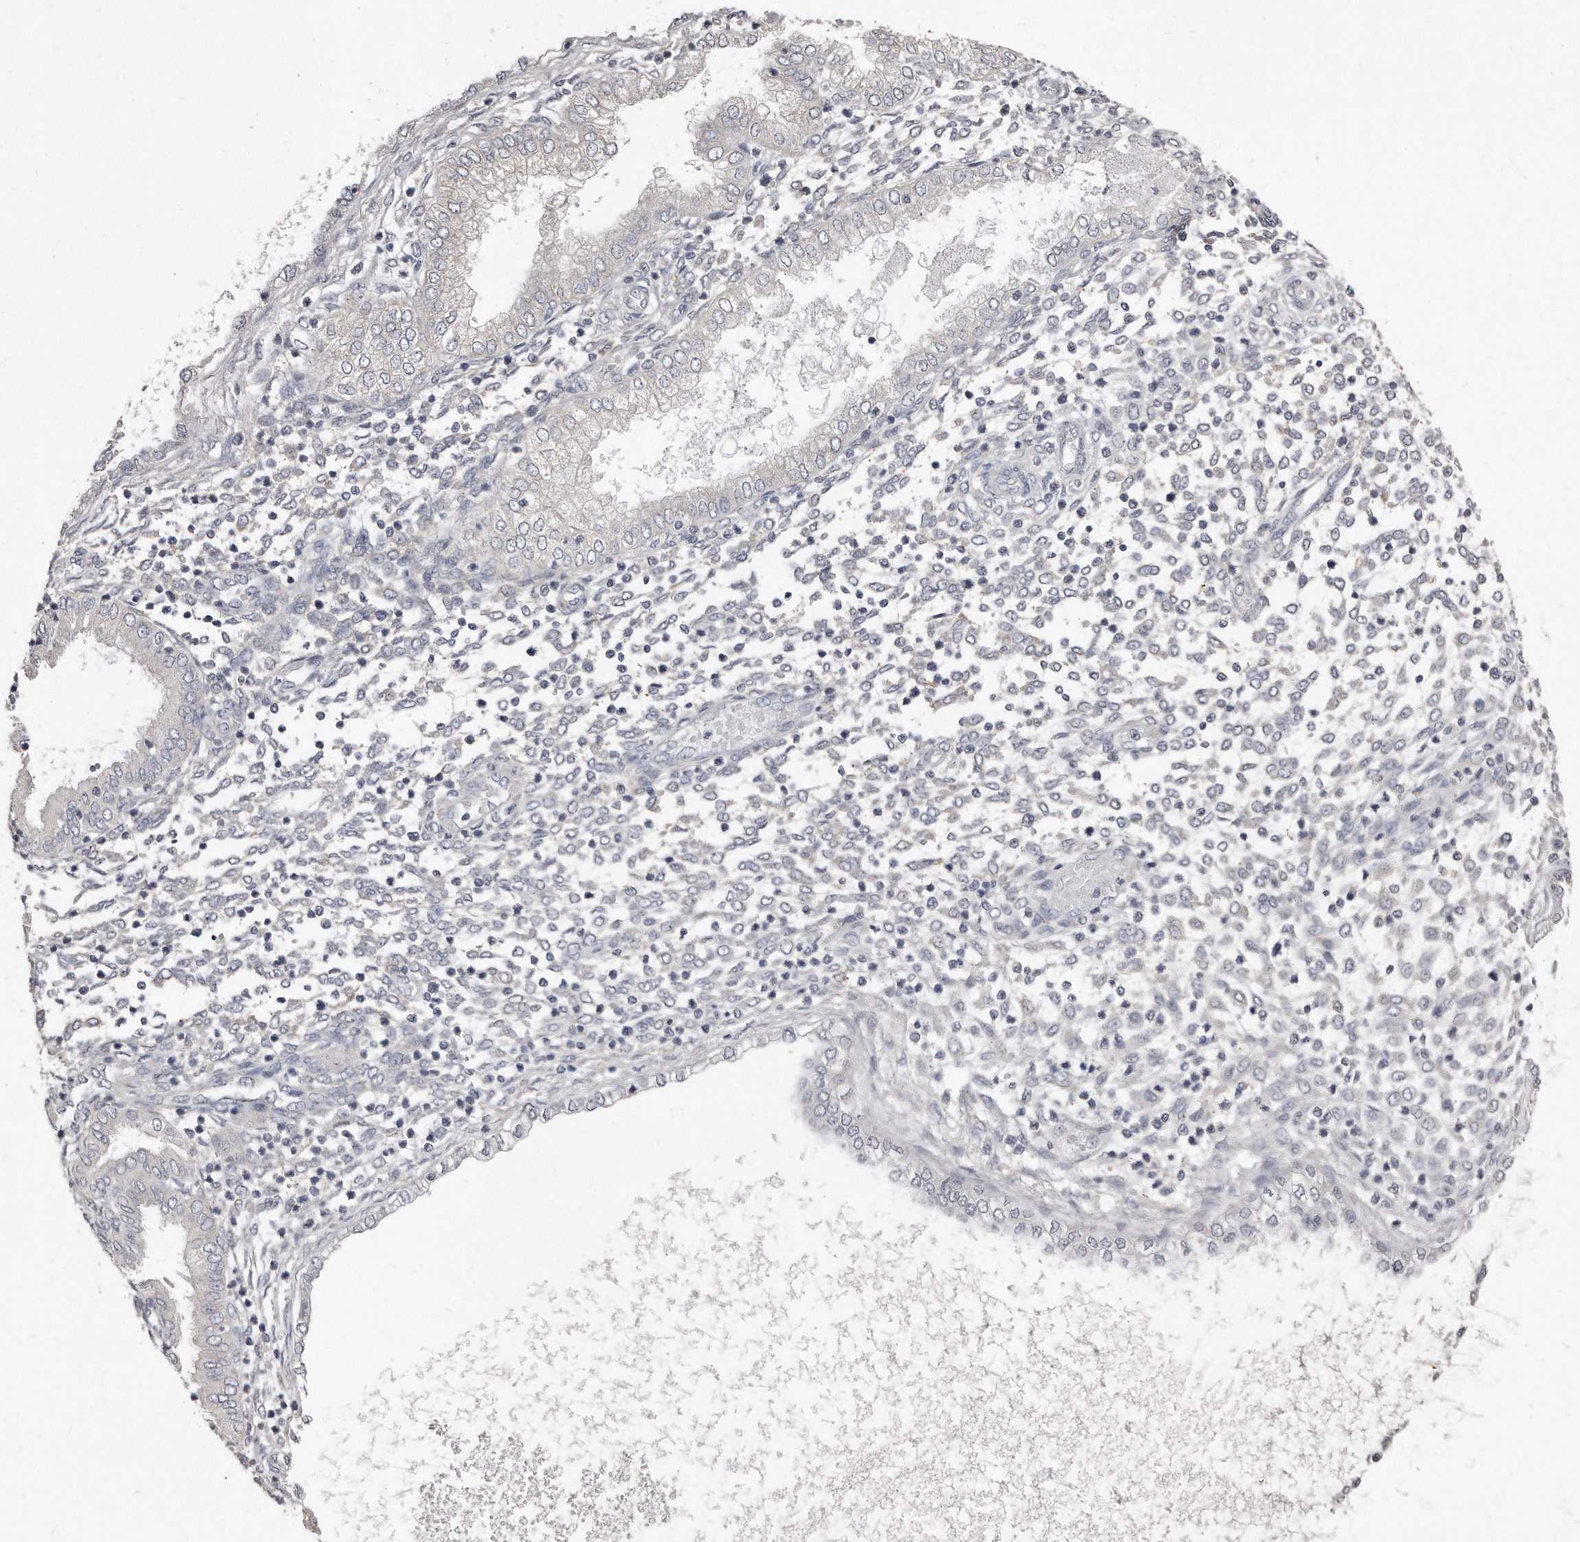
{"staining": {"intensity": "negative", "quantity": "none", "location": "none"}, "tissue": "endometrium", "cell_type": "Cells in endometrial stroma", "image_type": "normal", "snomed": [{"axis": "morphology", "description": "Normal tissue, NOS"}, {"axis": "topography", "description": "Endometrium"}], "caption": "Cells in endometrial stroma show no significant staining in benign endometrium. (DAB immunohistochemistry visualized using brightfield microscopy, high magnification).", "gene": "LMOD1", "patient": {"sex": "female", "age": 53}}